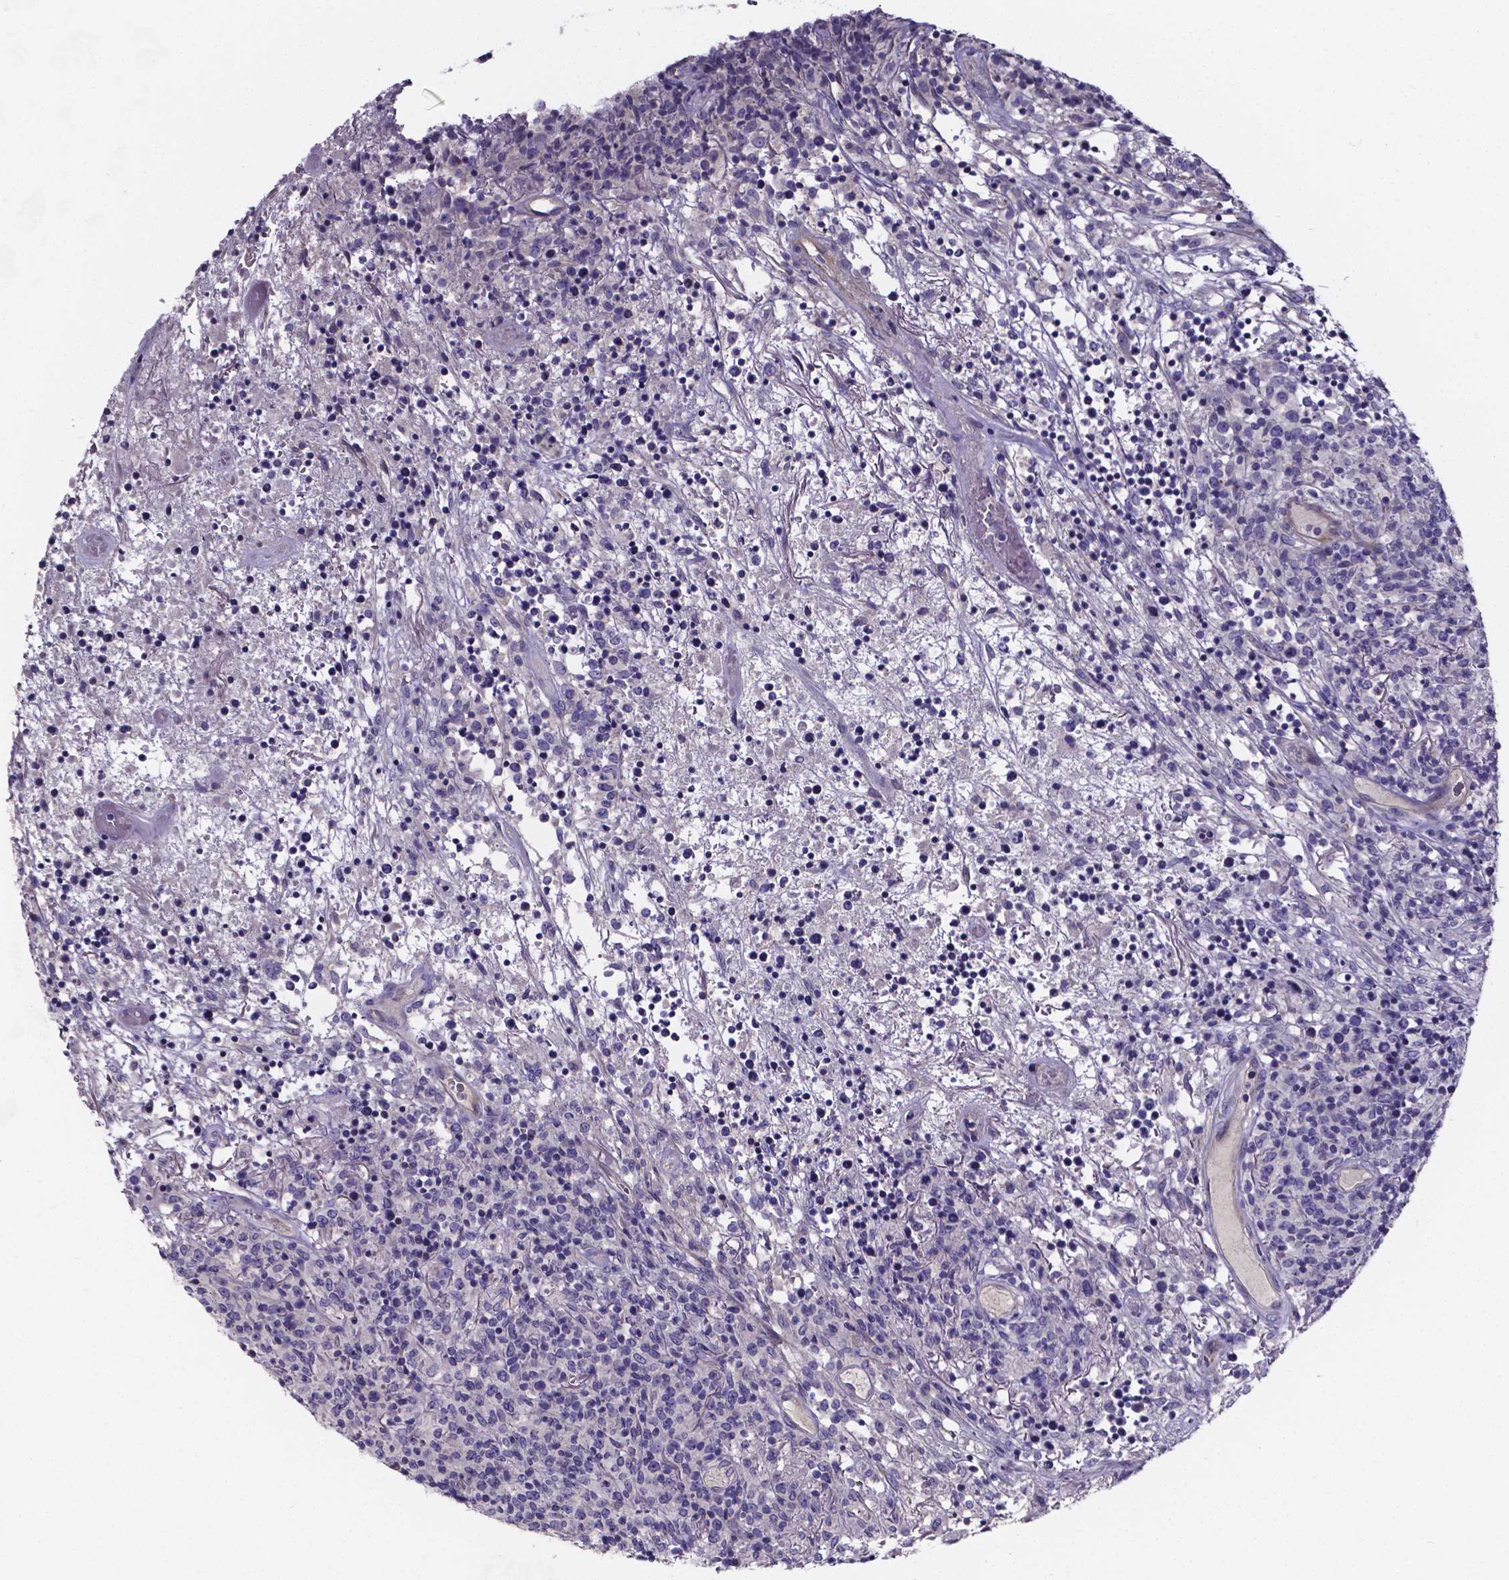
{"staining": {"intensity": "negative", "quantity": "none", "location": "none"}, "tissue": "lymphoma", "cell_type": "Tumor cells", "image_type": "cancer", "snomed": [{"axis": "morphology", "description": "Malignant lymphoma, non-Hodgkin's type, High grade"}, {"axis": "topography", "description": "Lung"}], "caption": "Tumor cells show no significant protein staining in lymphoma.", "gene": "CACNG8", "patient": {"sex": "male", "age": 79}}